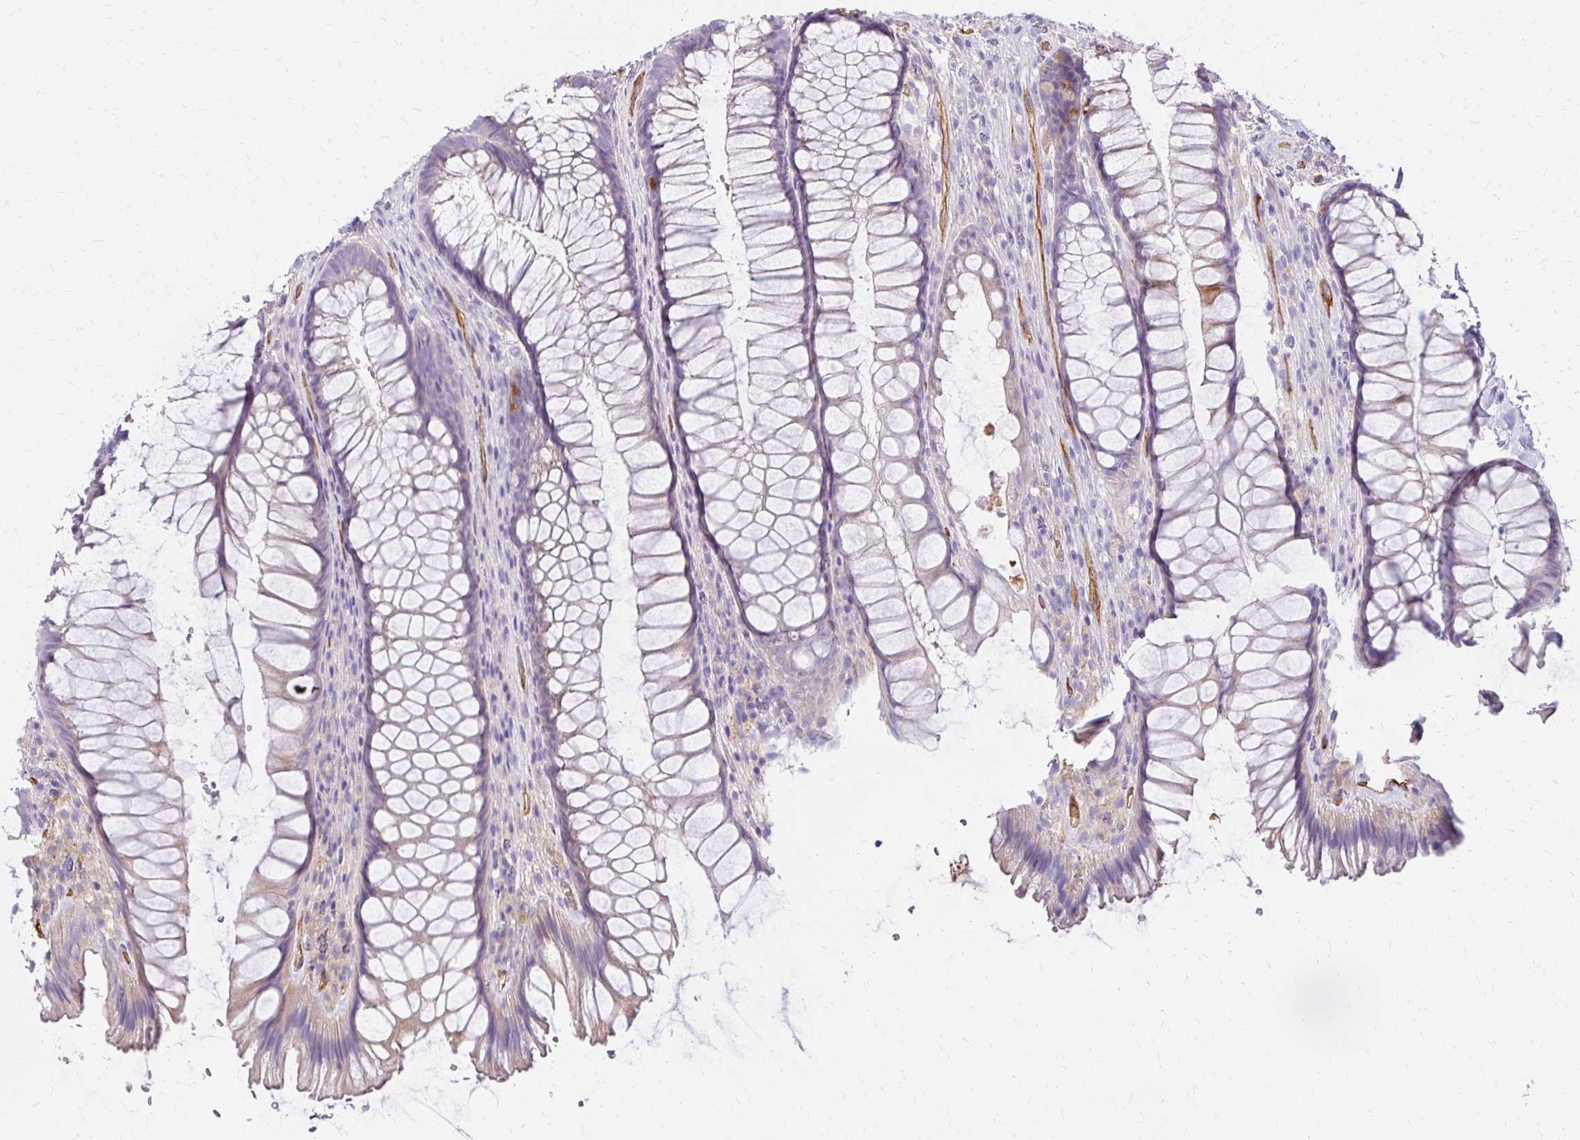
{"staining": {"intensity": "negative", "quantity": "none", "location": "none"}, "tissue": "rectum", "cell_type": "Glandular cells", "image_type": "normal", "snomed": [{"axis": "morphology", "description": "Normal tissue, NOS"}, {"axis": "topography", "description": "Rectum"}], "caption": "High power microscopy image of an IHC photomicrograph of benign rectum, revealing no significant expression in glandular cells.", "gene": "TTYH1", "patient": {"sex": "male", "age": 53}}